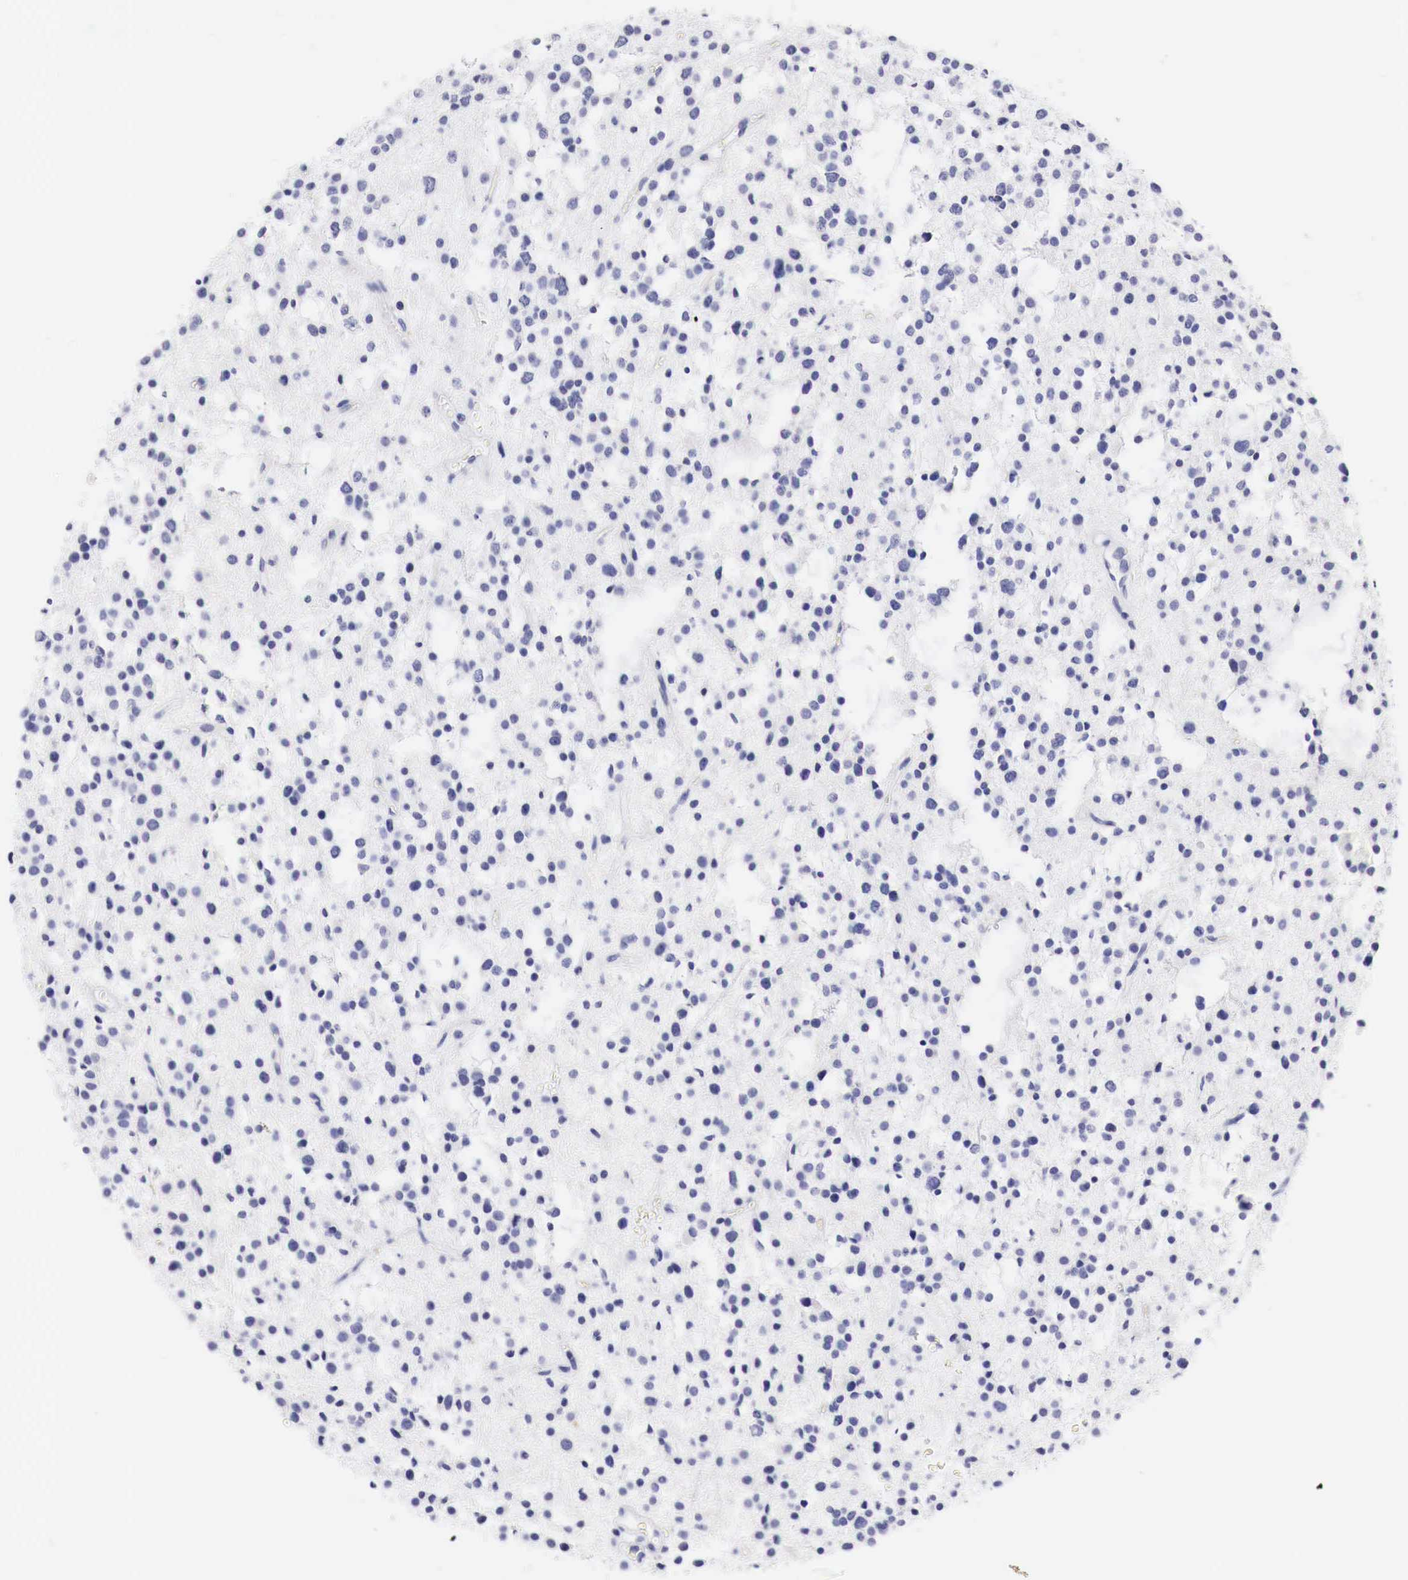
{"staining": {"intensity": "negative", "quantity": "none", "location": "none"}, "tissue": "glioma", "cell_type": "Tumor cells", "image_type": "cancer", "snomed": [{"axis": "morphology", "description": "Glioma, malignant, Low grade"}, {"axis": "topography", "description": "Brain"}], "caption": "Tumor cells show no significant expression in low-grade glioma (malignant). The staining is performed using DAB (3,3'-diaminobenzidine) brown chromogen with nuclei counter-stained in using hematoxylin.", "gene": "TYR", "patient": {"sex": "female", "age": 36}}